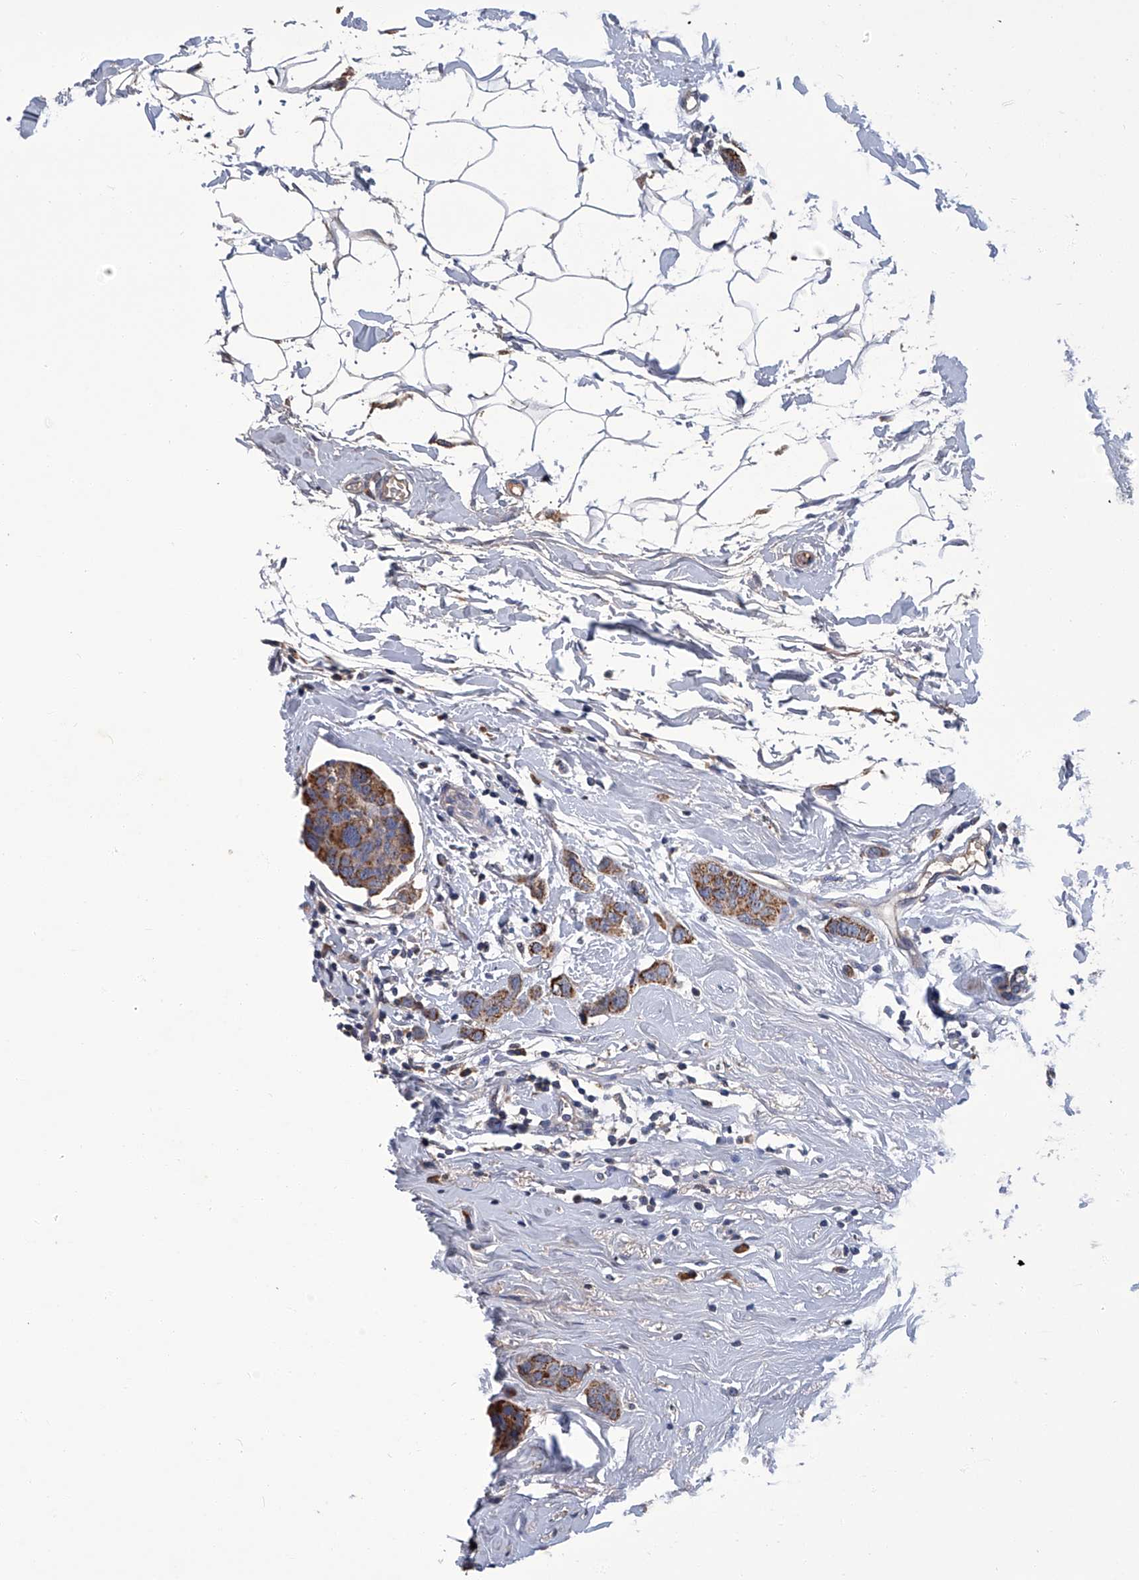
{"staining": {"intensity": "strong", "quantity": ">75%", "location": "cytoplasmic/membranous"}, "tissue": "breast cancer", "cell_type": "Tumor cells", "image_type": "cancer", "snomed": [{"axis": "morphology", "description": "Normal tissue, NOS"}, {"axis": "morphology", "description": "Duct carcinoma"}, {"axis": "topography", "description": "Breast"}], "caption": "Human breast cancer (infiltrating ductal carcinoma) stained for a protein (brown) exhibits strong cytoplasmic/membranous positive positivity in about >75% of tumor cells.", "gene": "OAT", "patient": {"sex": "female", "age": 50}}